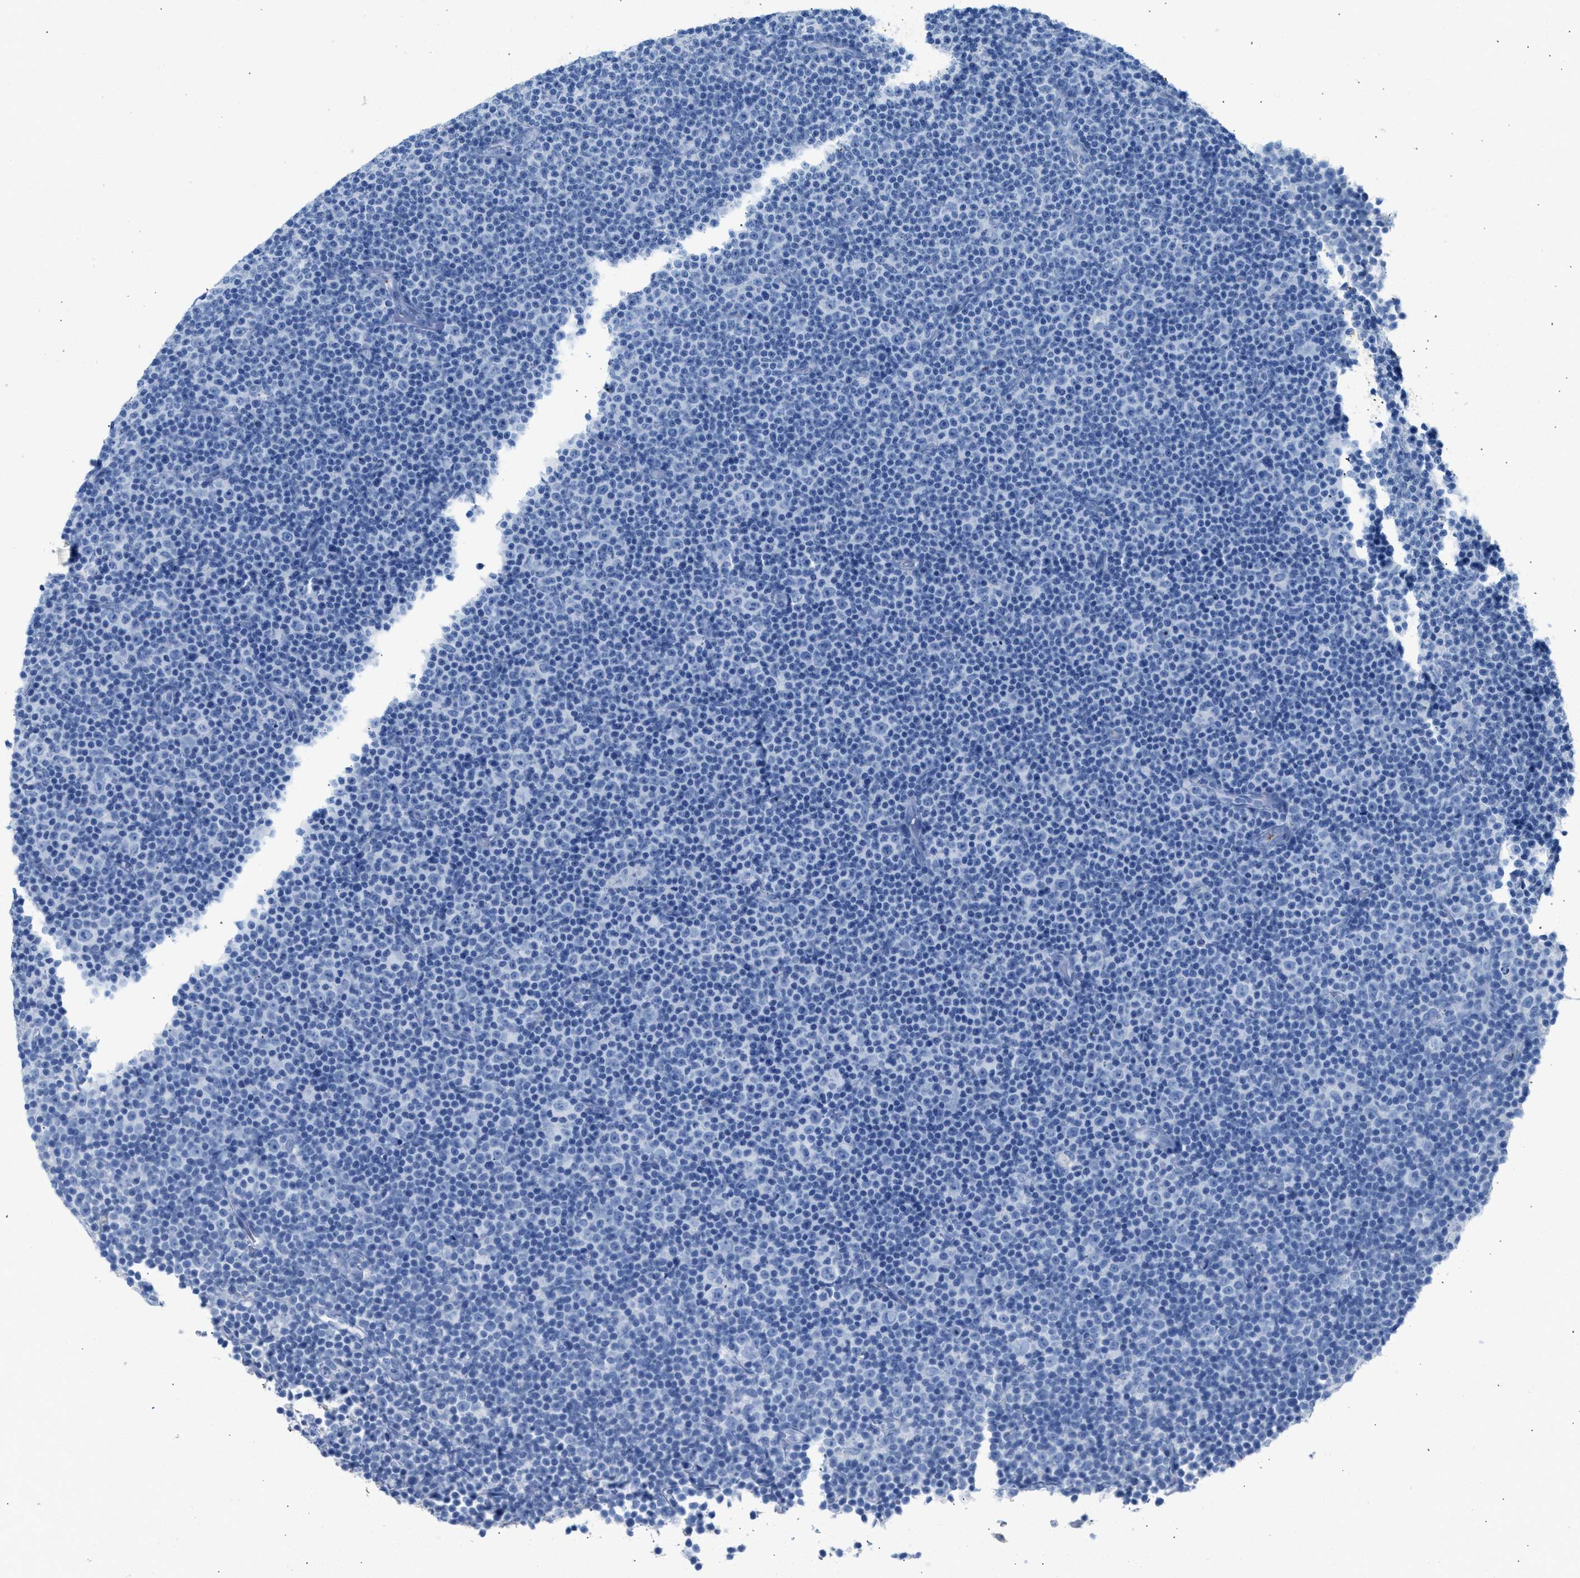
{"staining": {"intensity": "negative", "quantity": "none", "location": "none"}, "tissue": "lymphoma", "cell_type": "Tumor cells", "image_type": "cancer", "snomed": [{"axis": "morphology", "description": "Malignant lymphoma, non-Hodgkin's type, Low grade"}, {"axis": "topography", "description": "Lymph node"}], "caption": "Image shows no significant protein positivity in tumor cells of malignant lymphoma, non-Hodgkin's type (low-grade).", "gene": "FAIM2", "patient": {"sex": "female", "age": 67}}